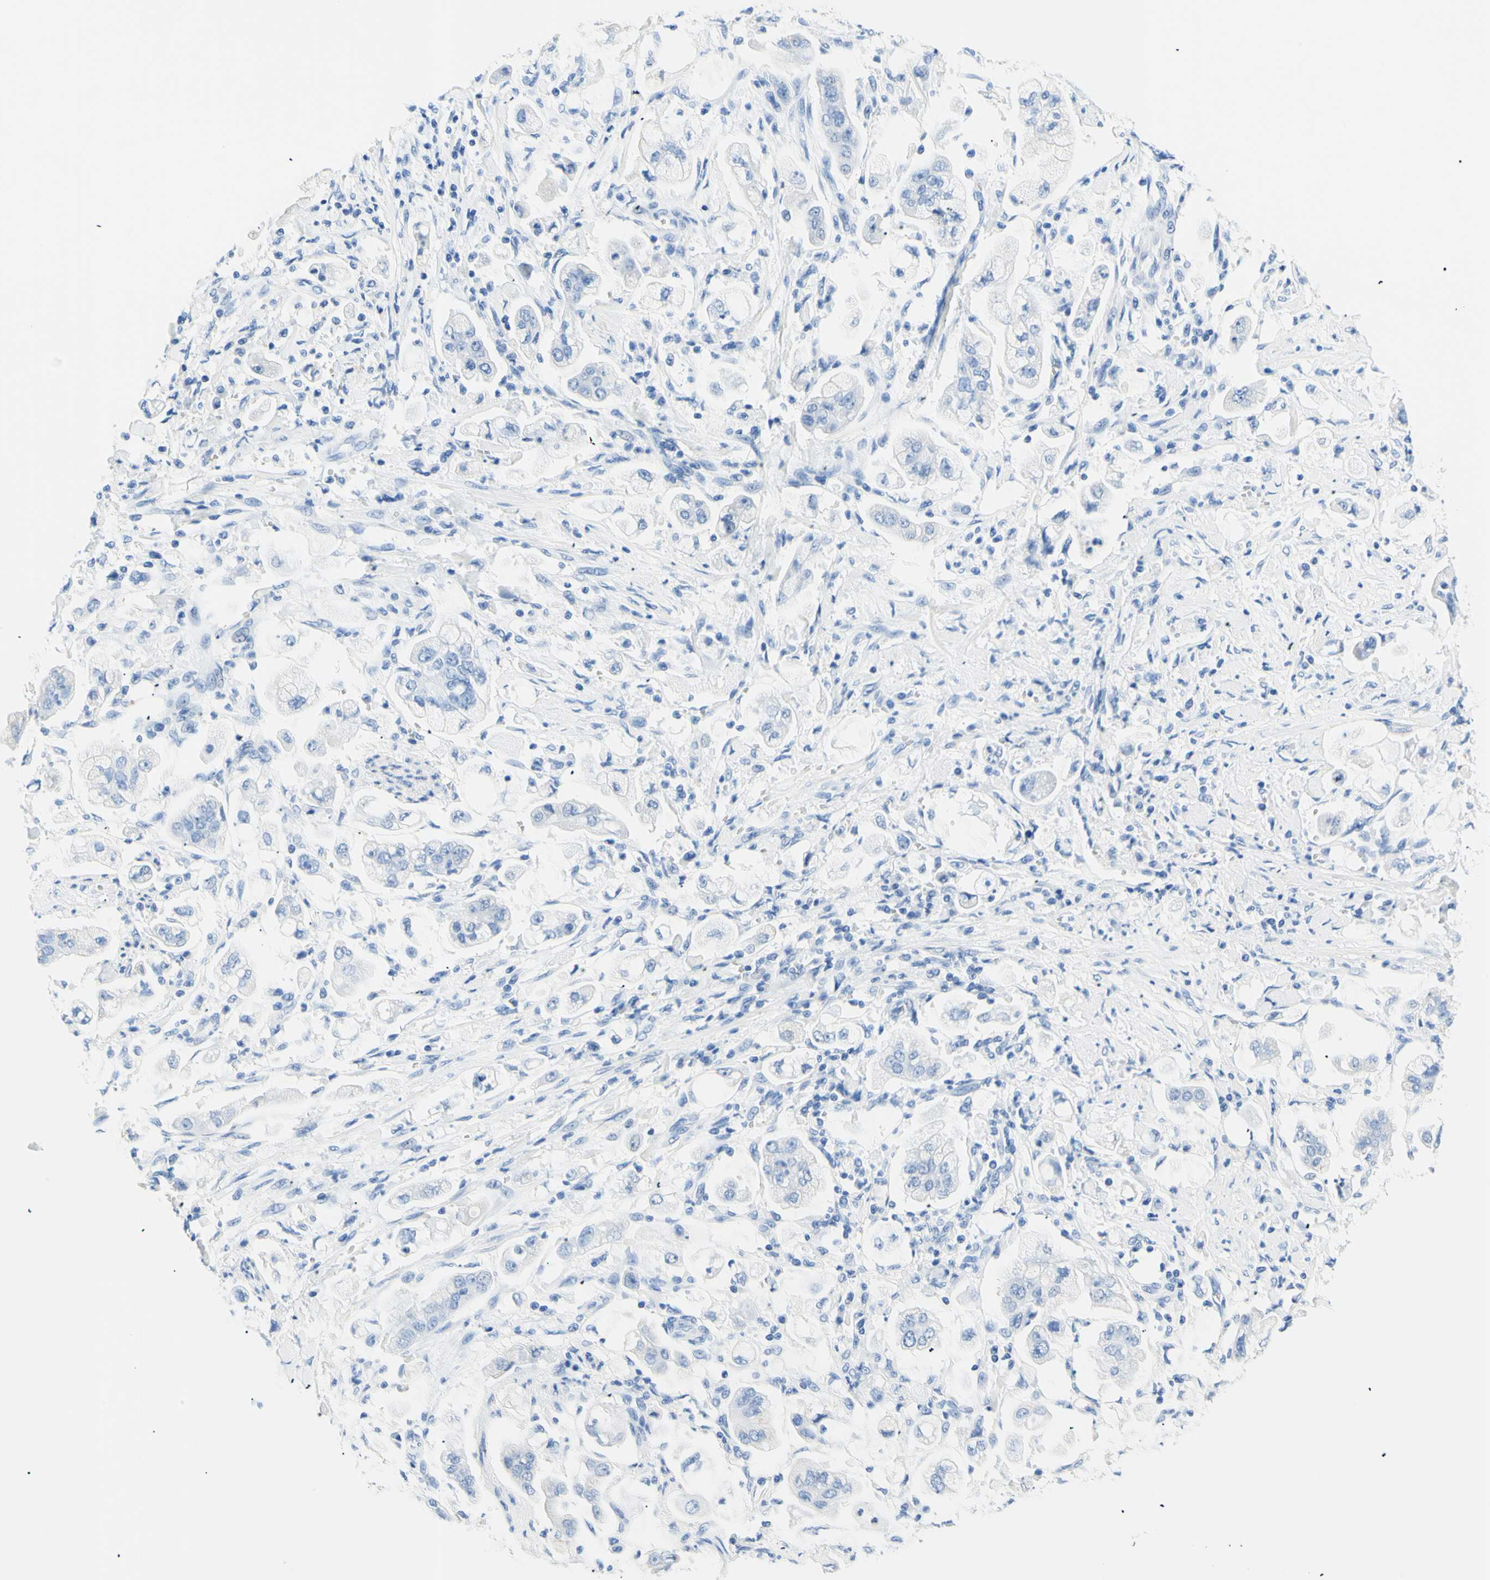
{"staining": {"intensity": "negative", "quantity": "none", "location": "none"}, "tissue": "stomach cancer", "cell_type": "Tumor cells", "image_type": "cancer", "snomed": [{"axis": "morphology", "description": "Adenocarcinoma, NOS"}, {"axis": "topography", "description": "Stomach"}], "caption": "Tumor cells show no significant protein staining in stomach adenocarcinoma.", "gene": "MYH2", "patient": {"sex": "male", "age": 62}}